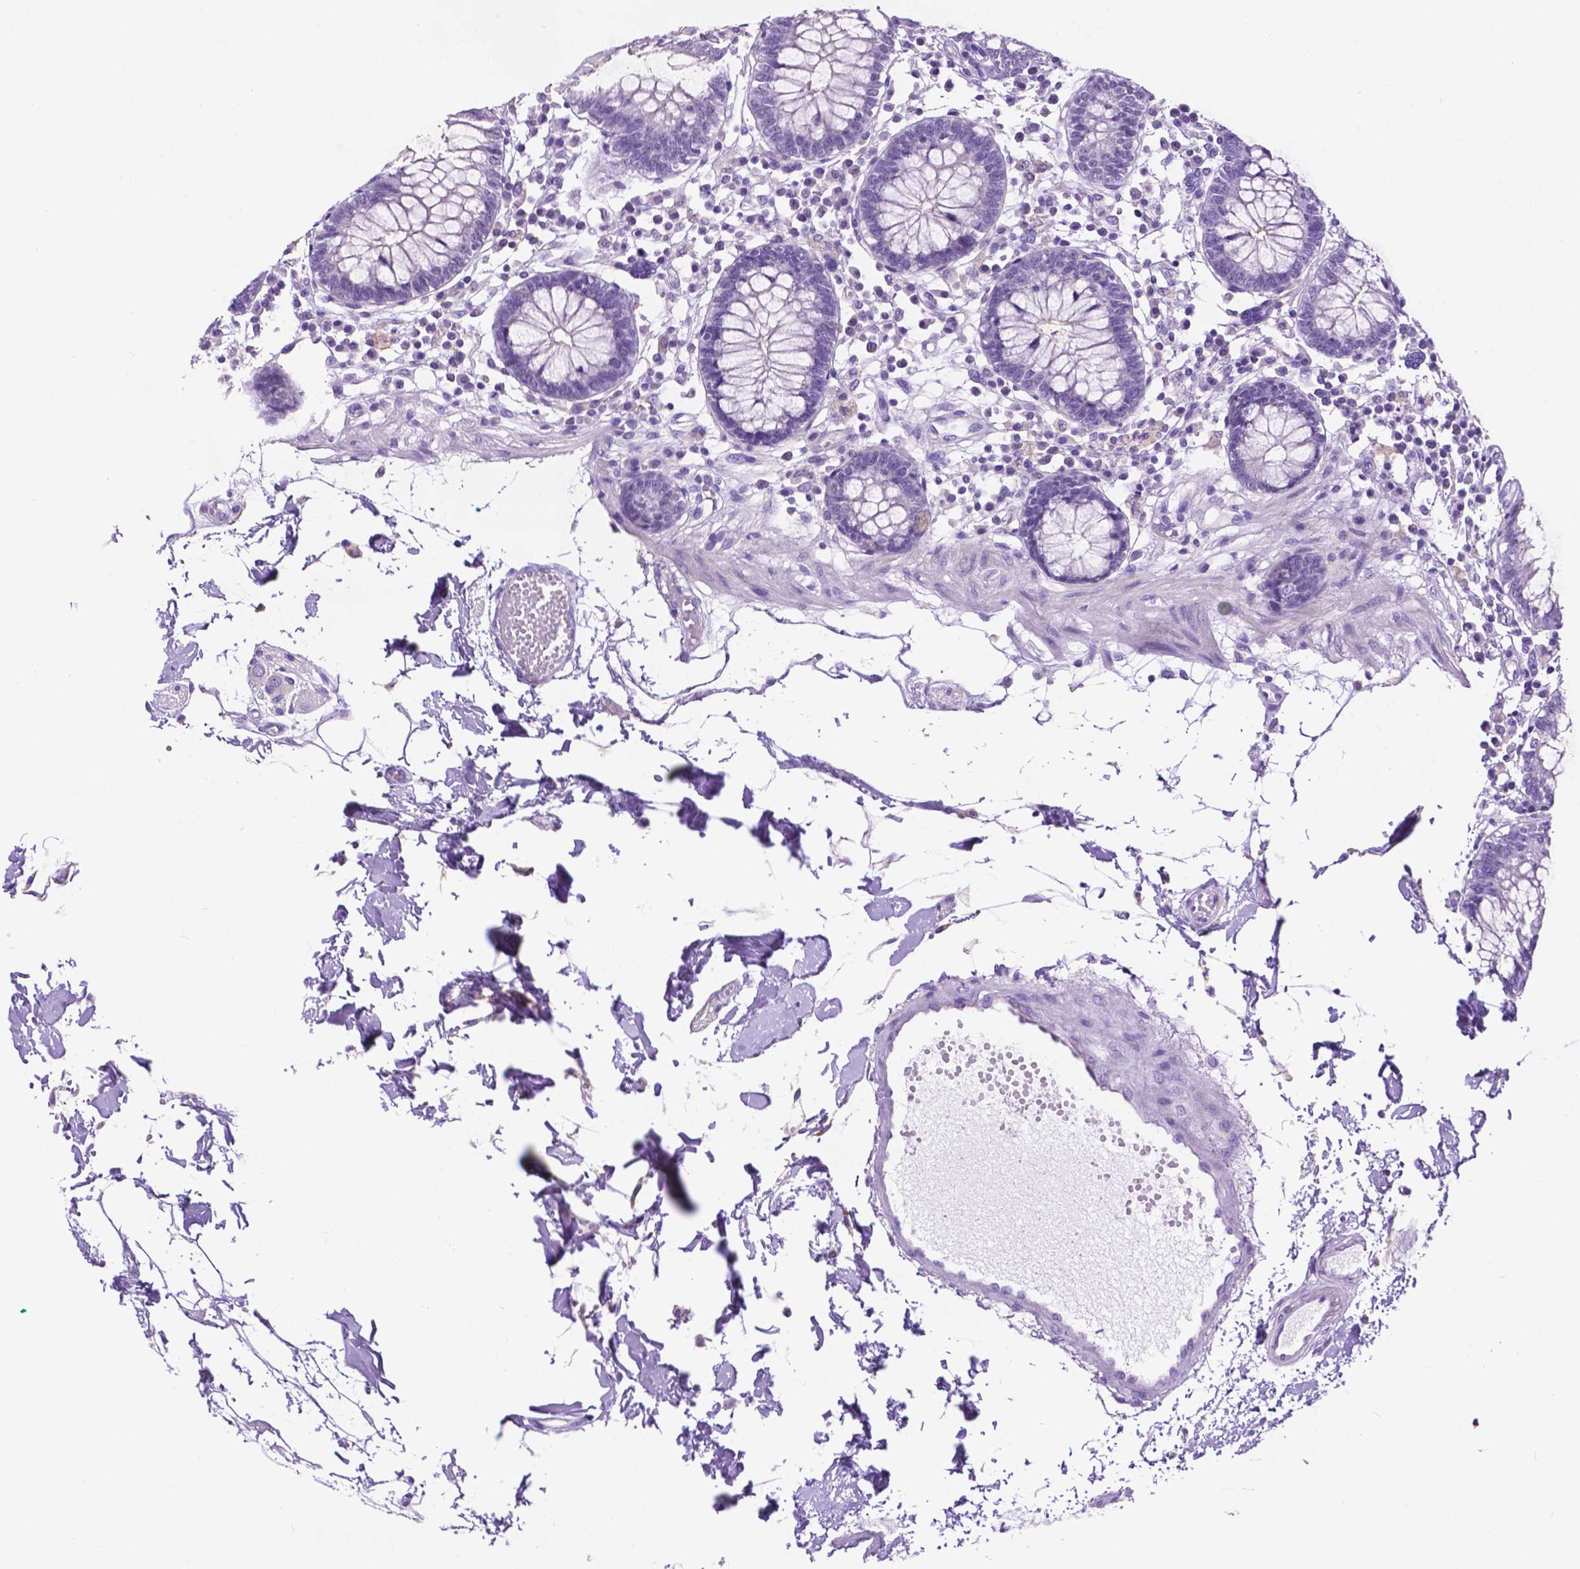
{"staining": {"intensity": "negative", "quantity": "none", "location": "none"}, "tissue": "colon", "cell_type": "Endothelial cells", "image_type": "normal", "snomed": [{"axis": "morphology", "description": "Normal tissue, NOS"}, {"axis": "morphology", "description": "Adenocarcinoma, NOS"}, {"axis": "topography", "description": "Colon"}], "caption": "Endothelial cells show no significant protein expression in benign colon. (DAB (3,3'-diaminobenzidine) immunohistochemistry (IHC), high magnification).", "gene": "TACSTD2", "patient": {"sex": "male", "age": 83}}